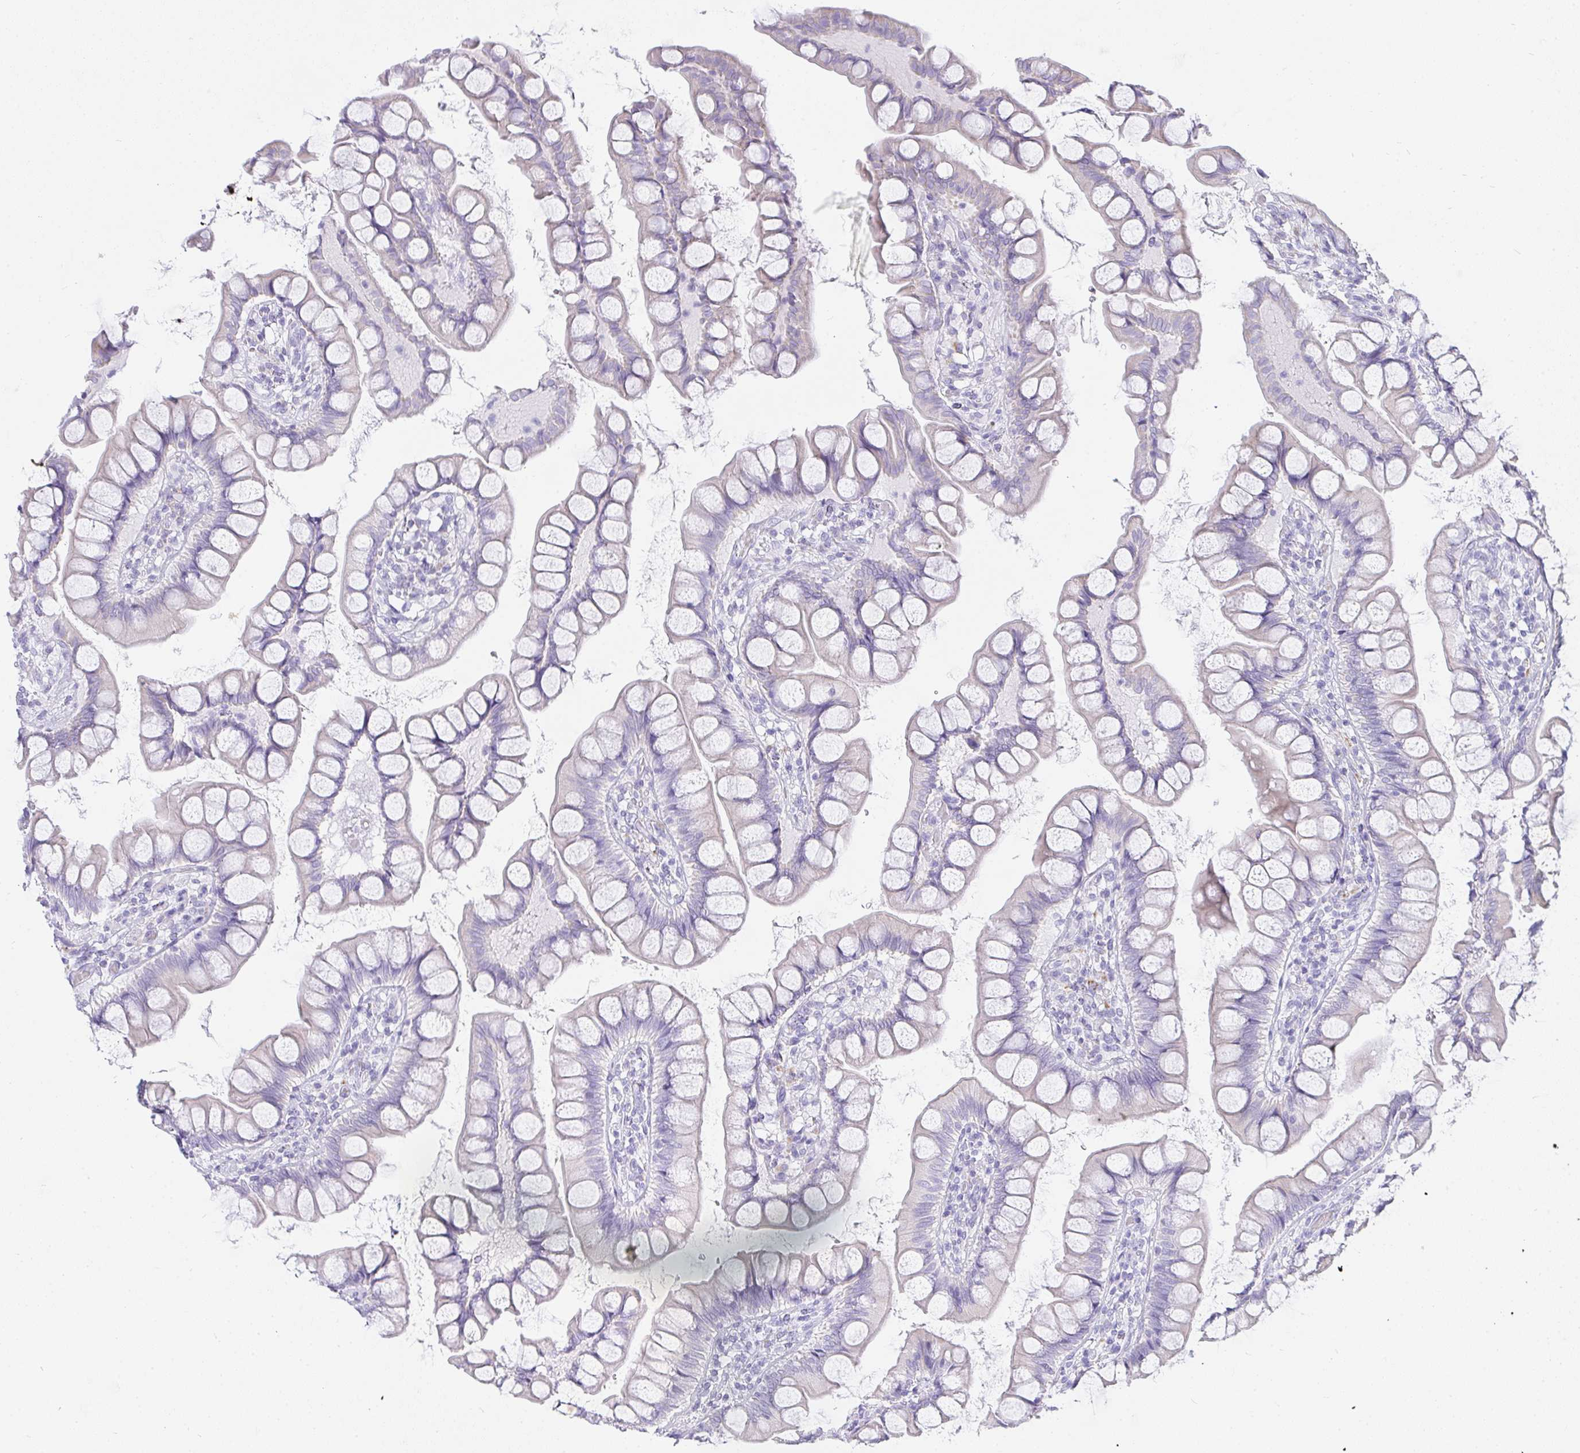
{"staining": {"intensity": "negative", "quantity": "none", "location": "none"}, "tissue": "small intestine", "cell_type": "Glandular cells", "image_type": "normal", "snomed": [{"axis": "morphology", "description": "Normal tissue, NOS"}, {"axis": "topography", "description": "Small intestine"}], "caption": "Histopathology image shows no protein expression in glandular cells of normal small intestine. Nuclei are stained in blue.", "gene": "OR5J2", "patient": {"sex": "male", "age": 70}}